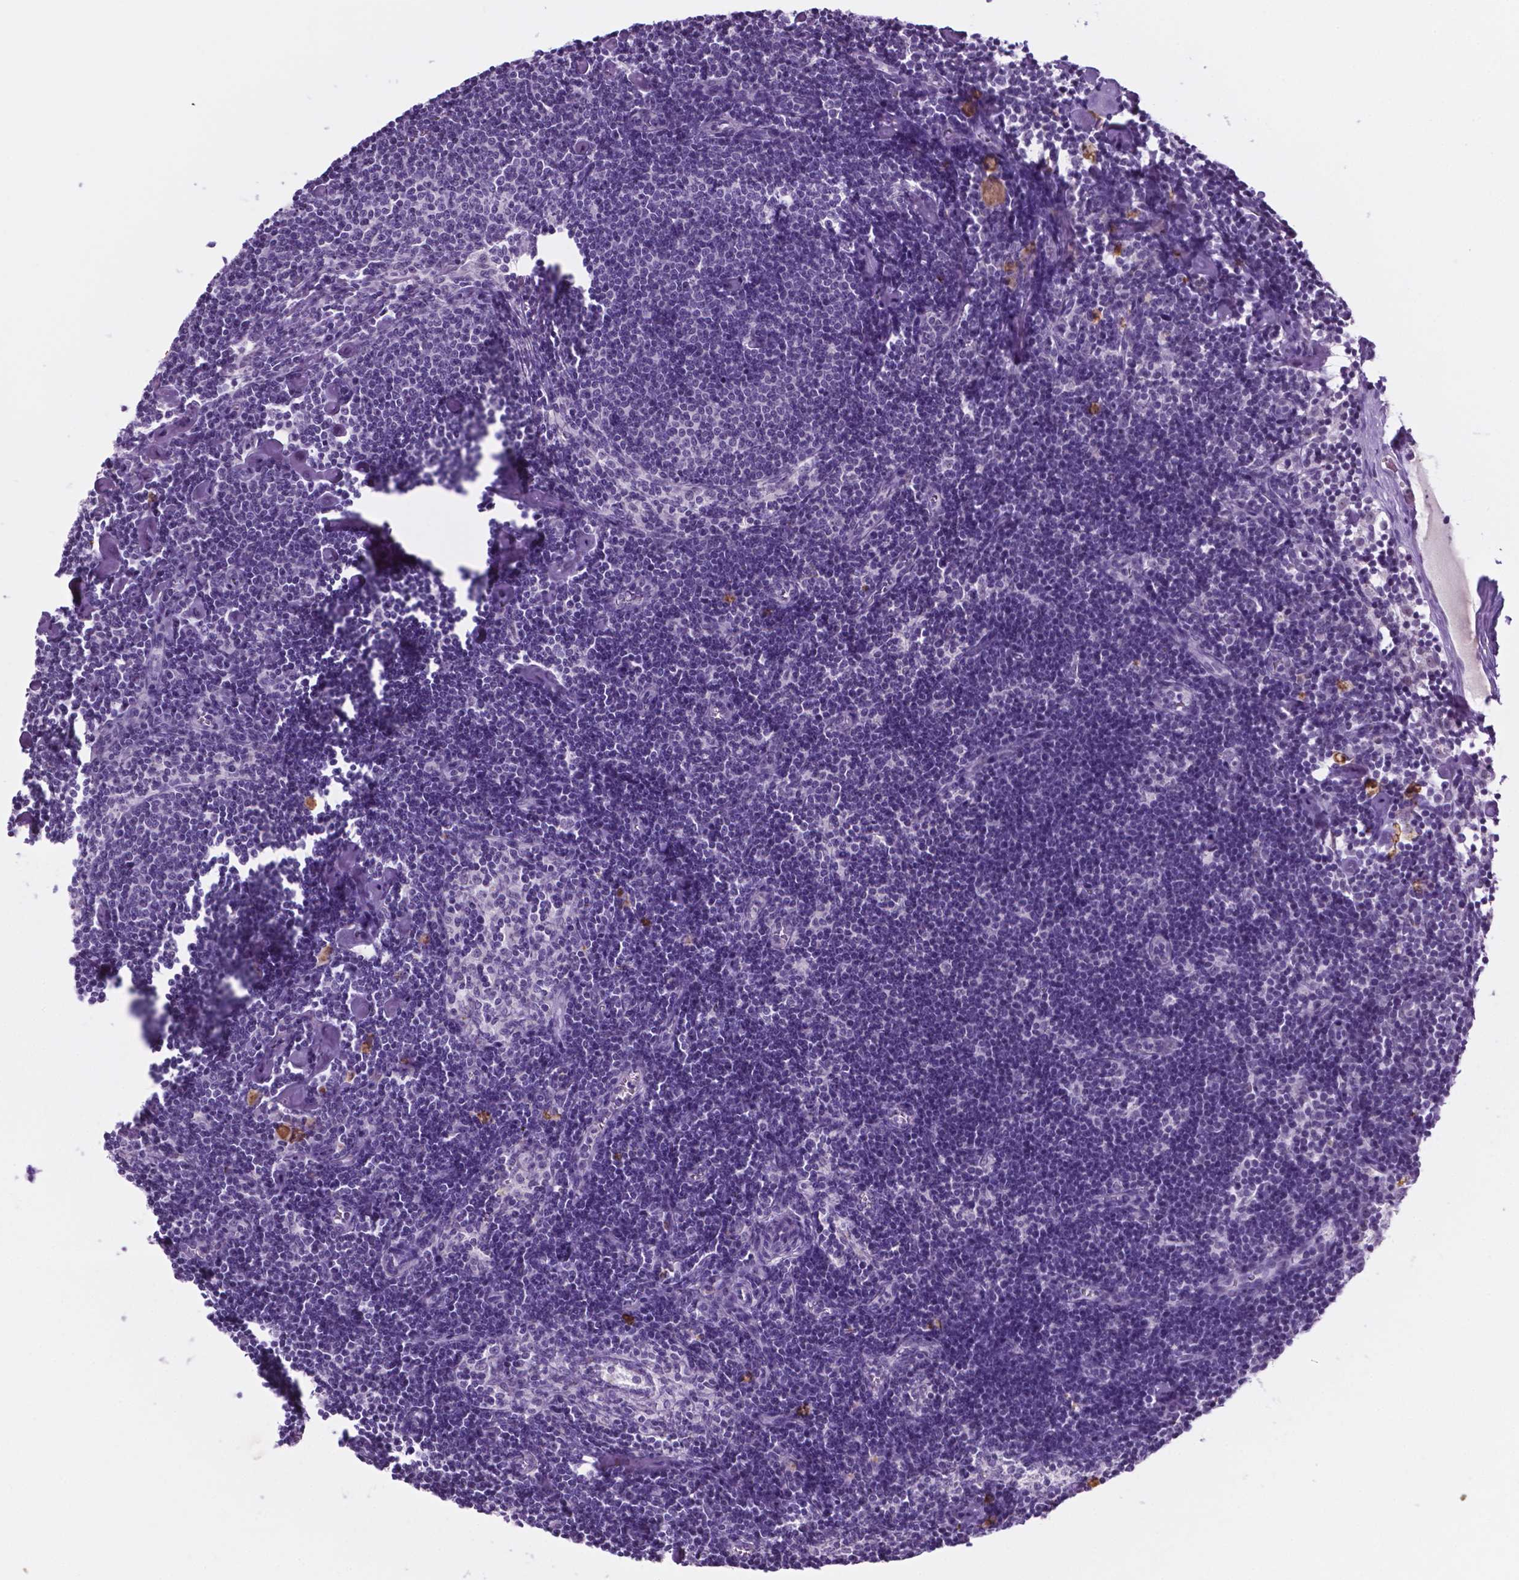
{"staining": {"intensity": "negative", "quantity": "none", "location": "none"}, "tissue": "lymph node", "cell_type": "Germinal center cells", "image_type": "normal", "snomed": [{"axis": "morphology", "description": "Normal tissue, NOS"}, {"axis": "topography", "description": "Lymph node"}], "caption": "DAB (3,3'-diaminobenzidine) immunohistochemical staining of unremarkable human lymph node exhibits no significant staining in germinal center cells.", "gene": "C18orf21", "patient": {"sex": "female", "age": 42}}